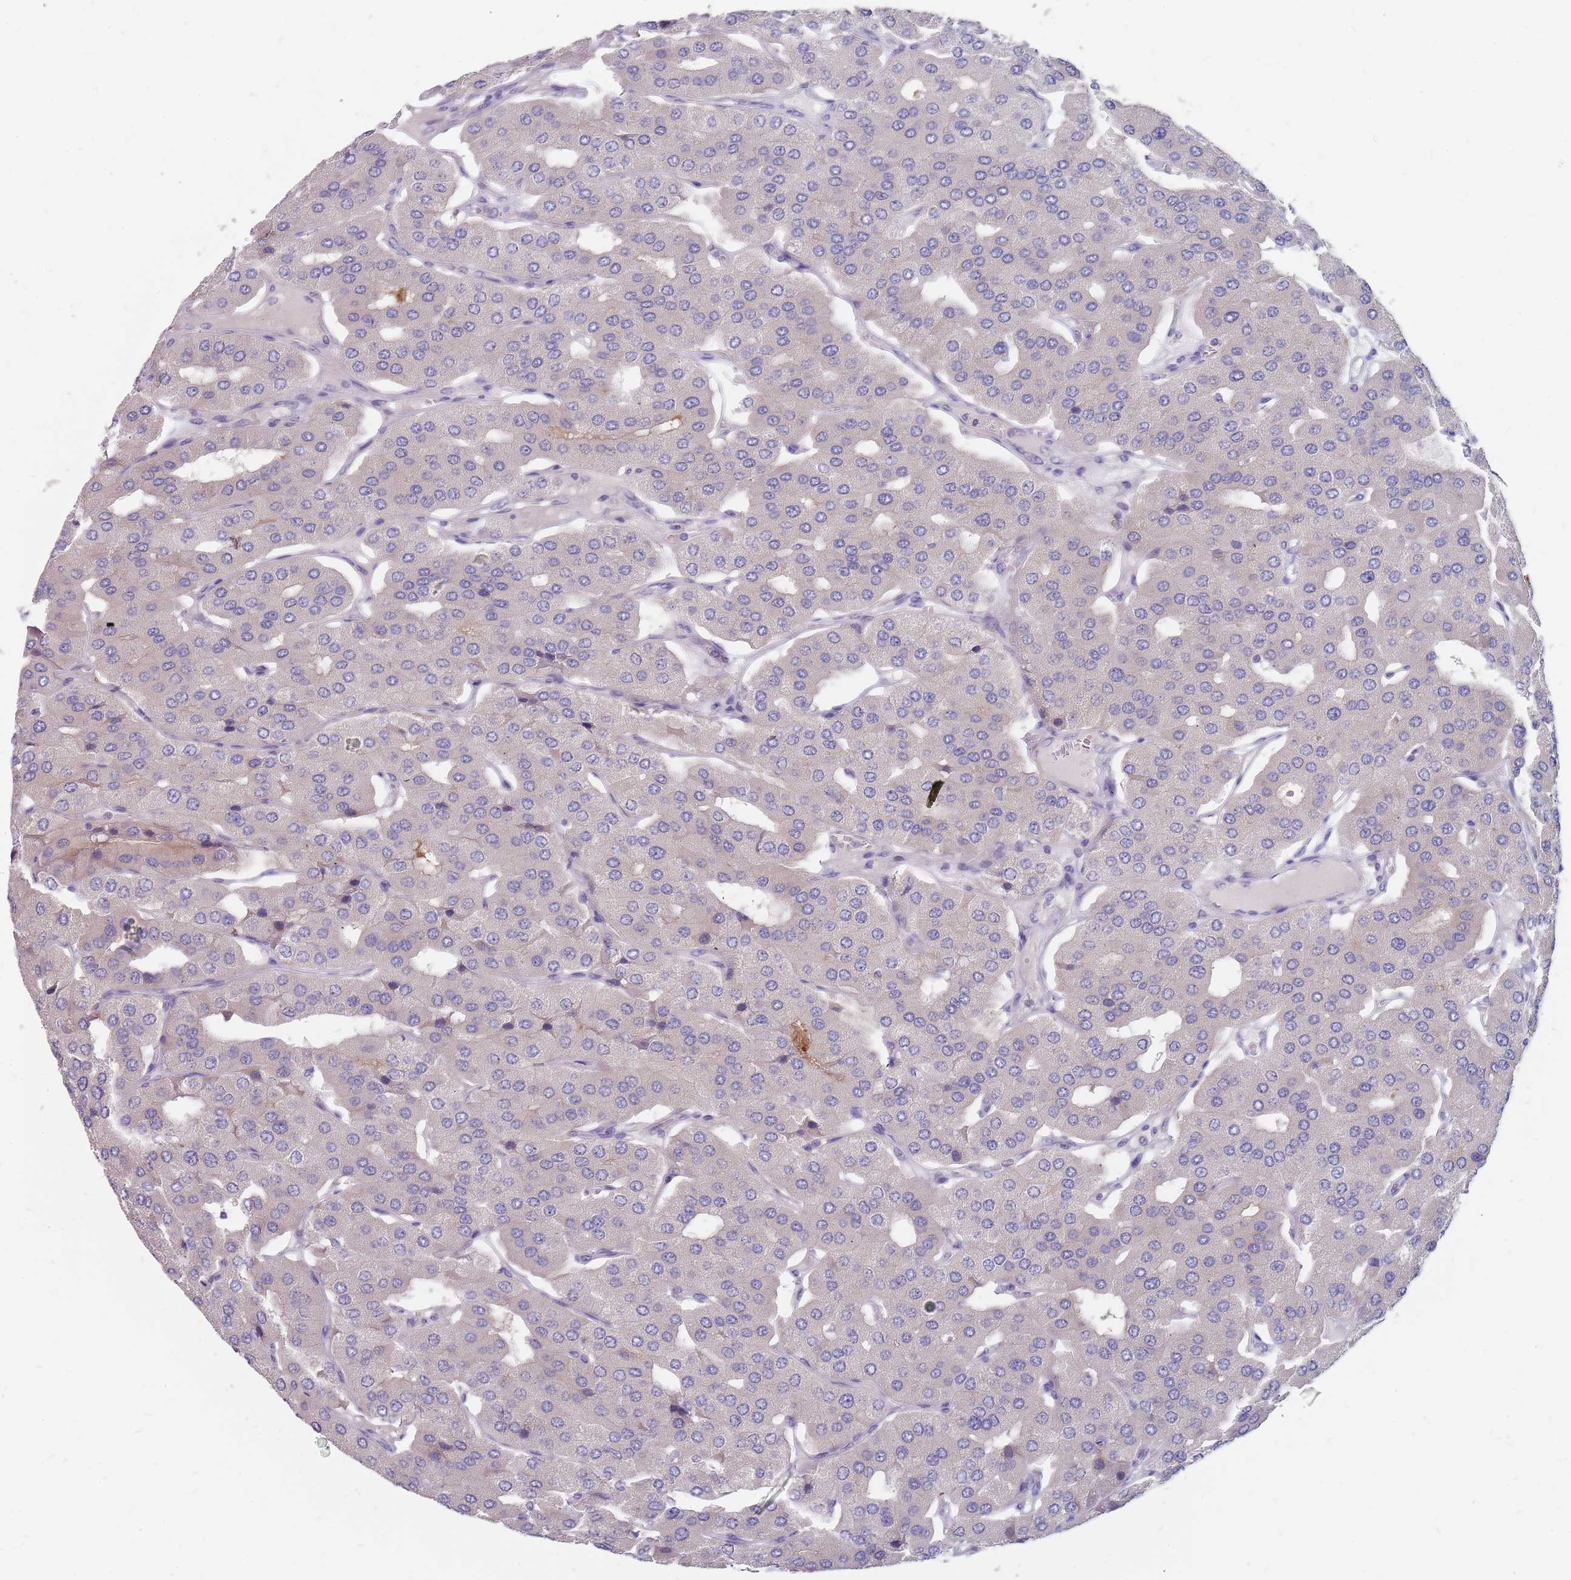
{"staining": {"intensity": "negative", "quantity": "none", "location": "none"}, "tissue": "parathyroid gland", "cell_type": "Glandular cells", "image_type": "normal", "snomed": [{"axis": "morphology", "description": "Normal tissue, NOS"}, {"axis": "morphology", "description": "Adenoma, NOS"}, {"axis": "topography", "description": "Parathyroid gland"}], "caption": "Image shows no protein staining in glandular cells of benign parathyroid gland.", "gene": "CMTR2", "patient": {"sex": "female", "age": 86}}